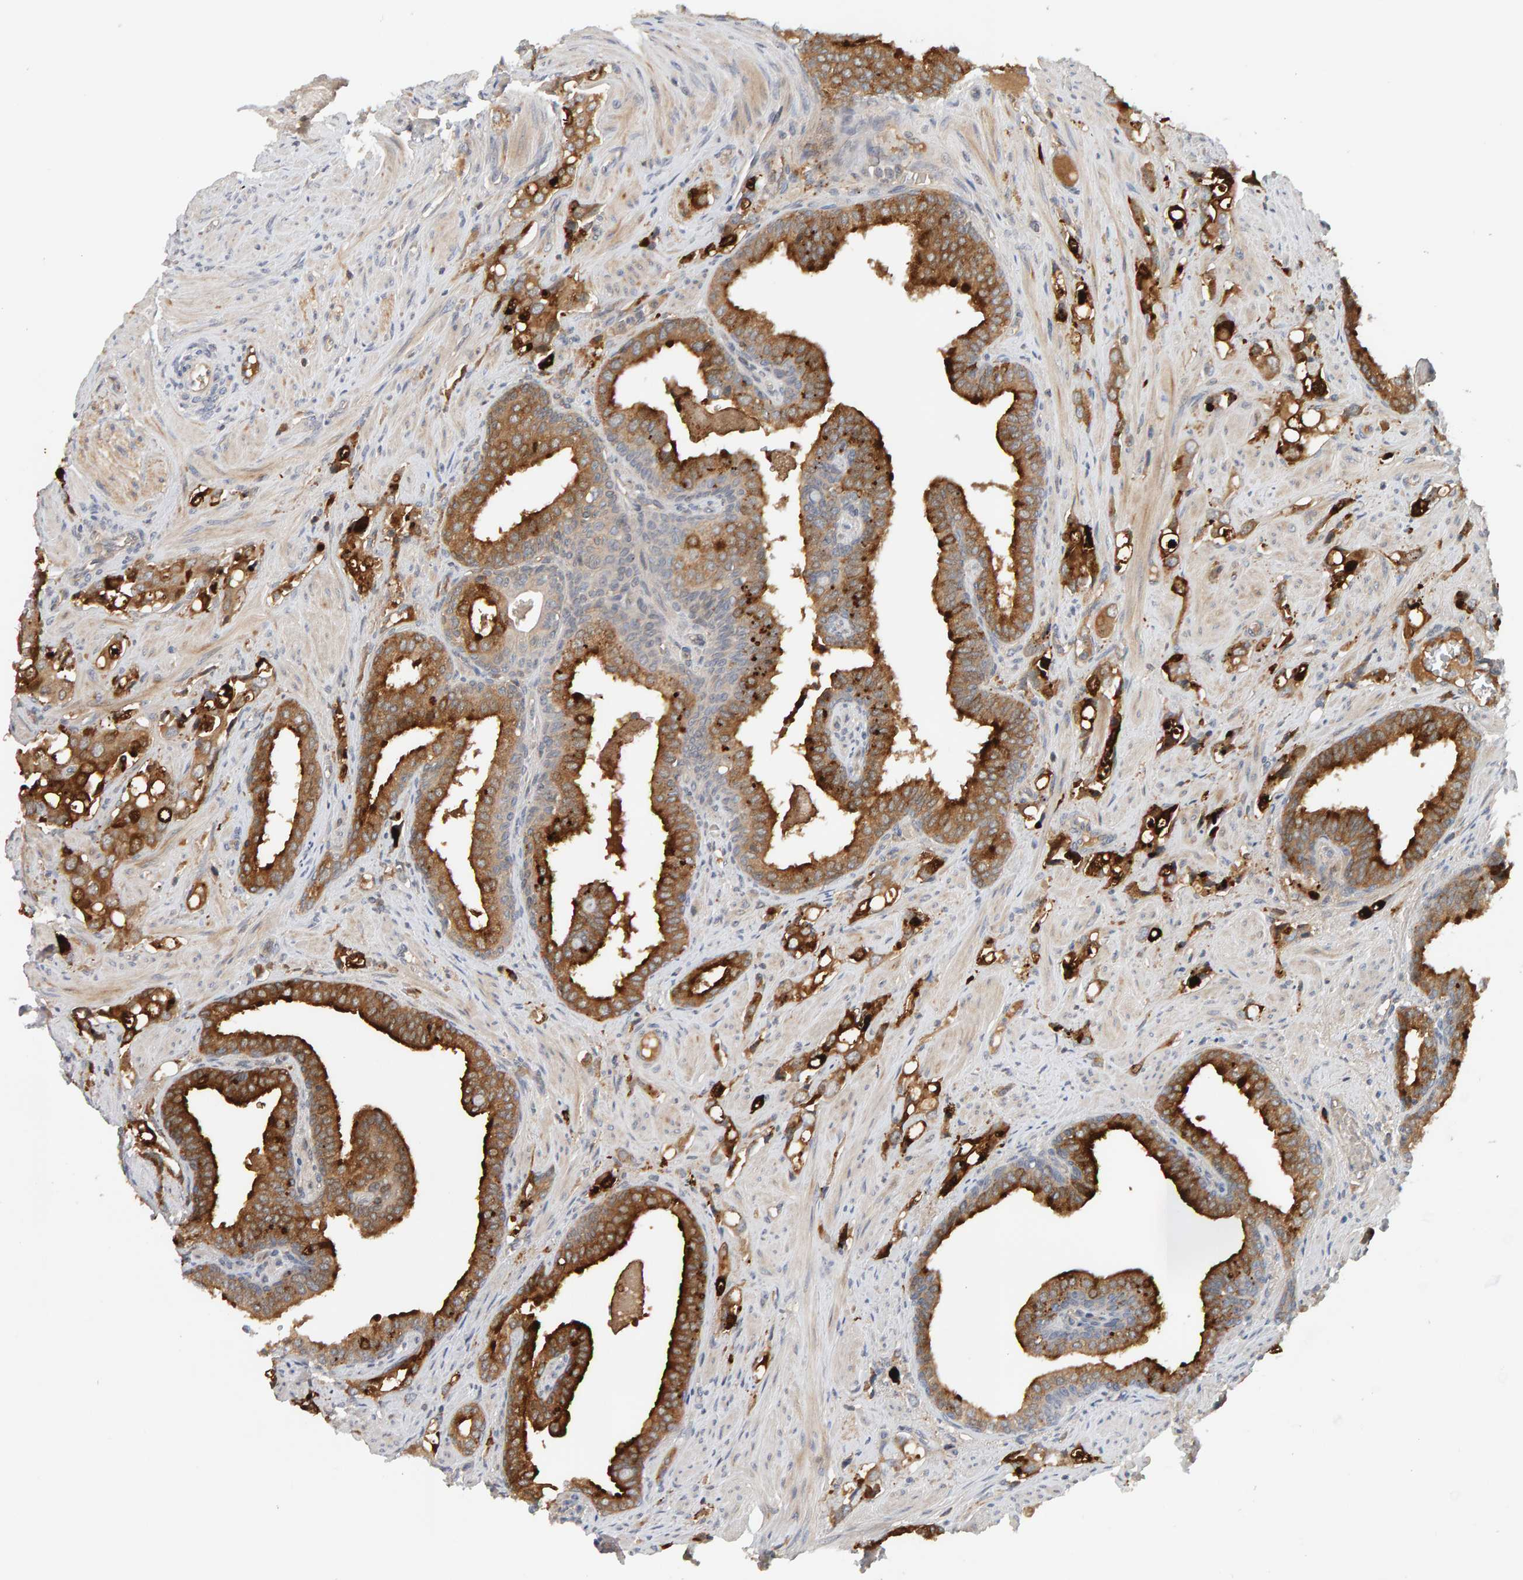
{"staining": {"intensity": "strong", "quantity": "25%-75%", "location": "cytoplasmic/membranous"}, "tissue": "prostate cancer", "cell_type": "Tumor cells", "image_type": "cancer", "snomed": [{"axis": "morphology", "description": "Adenocarcinoma, High grade"}, {"axis": "topography", "description": "Prostate"}], "caption": "This is a histology image of IHC staining of prostate high-grade adenocarcinoma, which shows strong positivity in the cytoplasmic/membranous of tumor cells.", "gene": "PPP1R16A", "patient": {"sex": "male", "age": 52}}